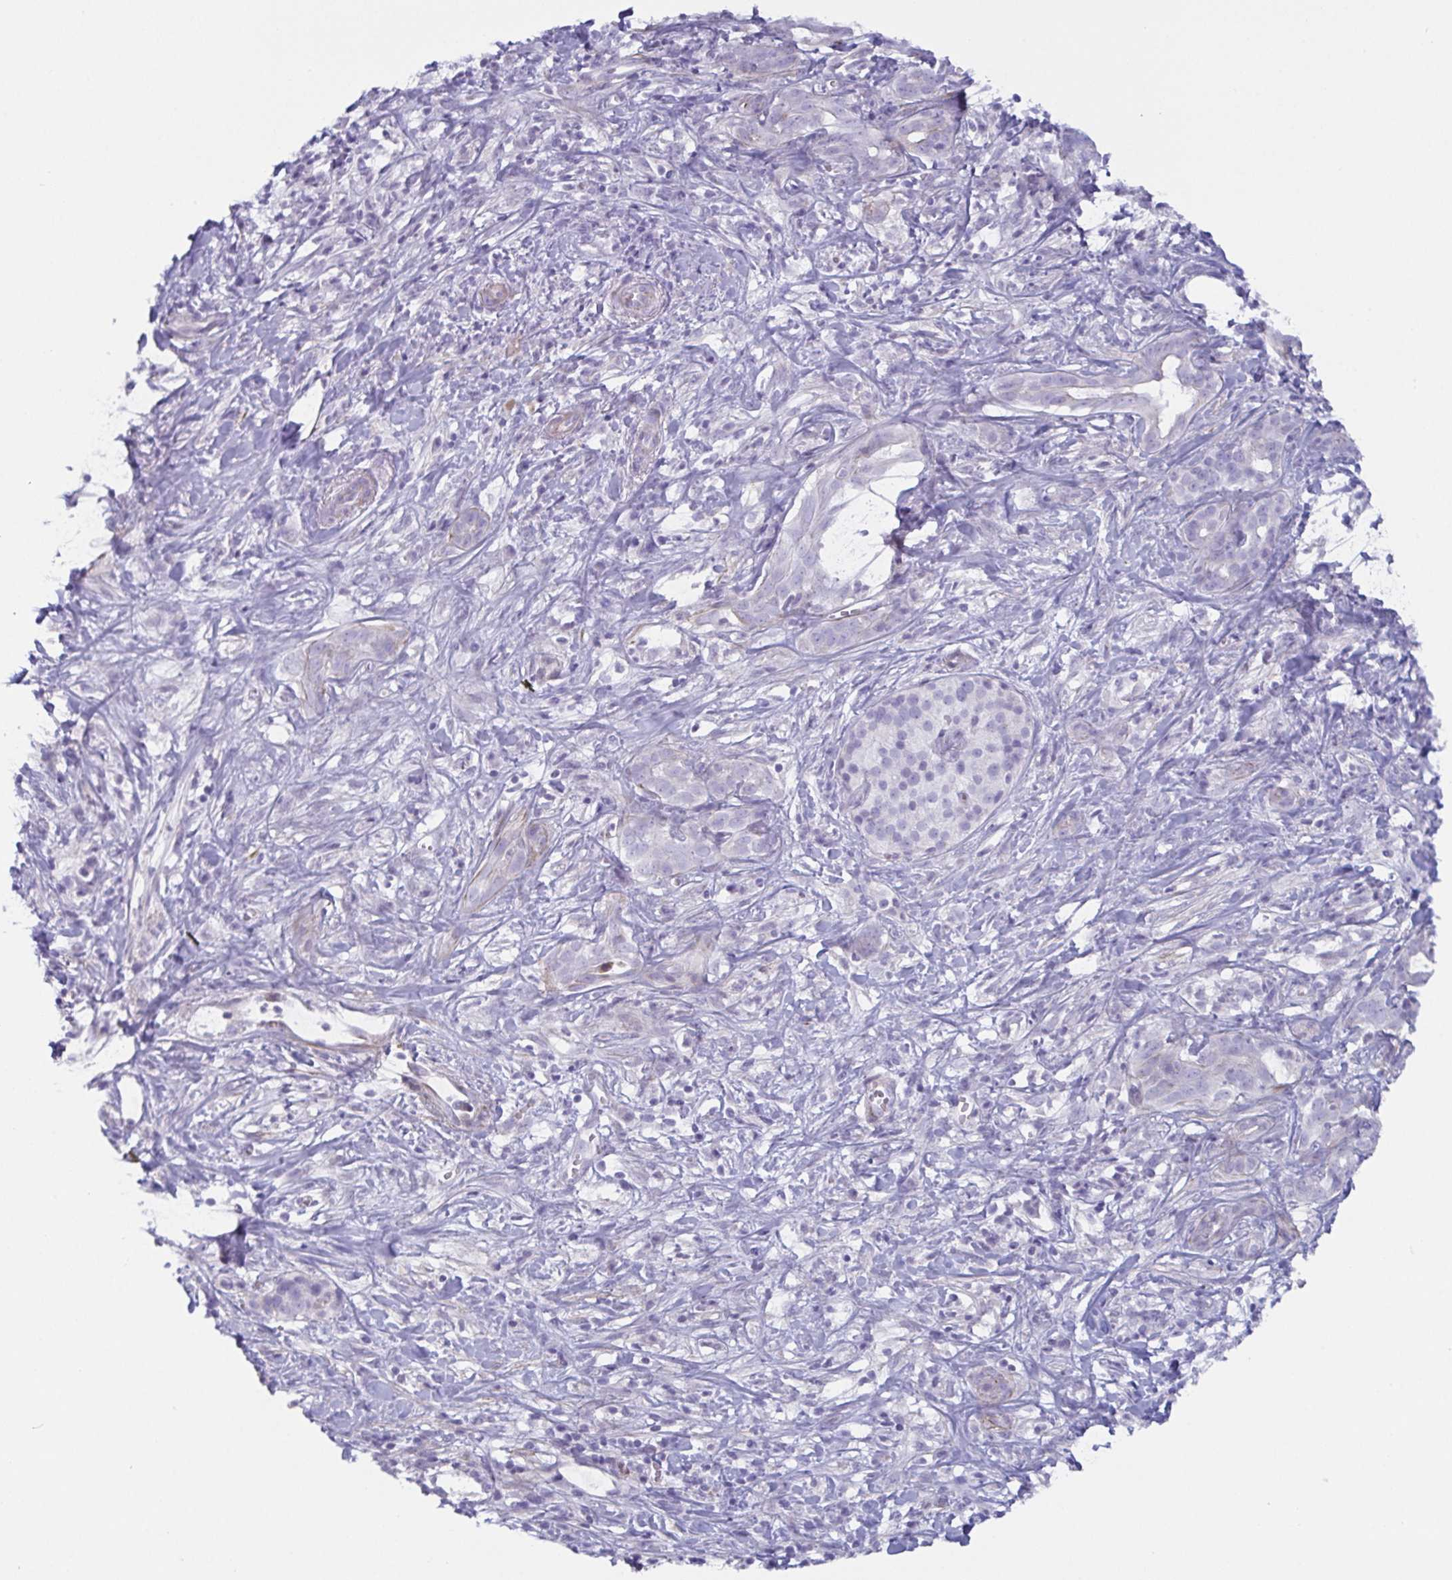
{"staining": {"intensity": "negative", "quantity": "none", "location": "none"}, "tissue": "pancreatic cancer", "cell_type": "Tumor cells", "image_type": "cancer", "snomed": [{"axis": "morphology", "description": "Adenocarcinoma, NOS"}, {"axis": "topography", "description": "Pancreas"}], "caption": "This is a micrograph of immunohistochemistry (IHC) staining of pancreatic cancer (adenocarcinoma), which shows no positivity in tumor cells.", "gene": "OR5P3", "patient": {"sex": "male", "age": 61}}